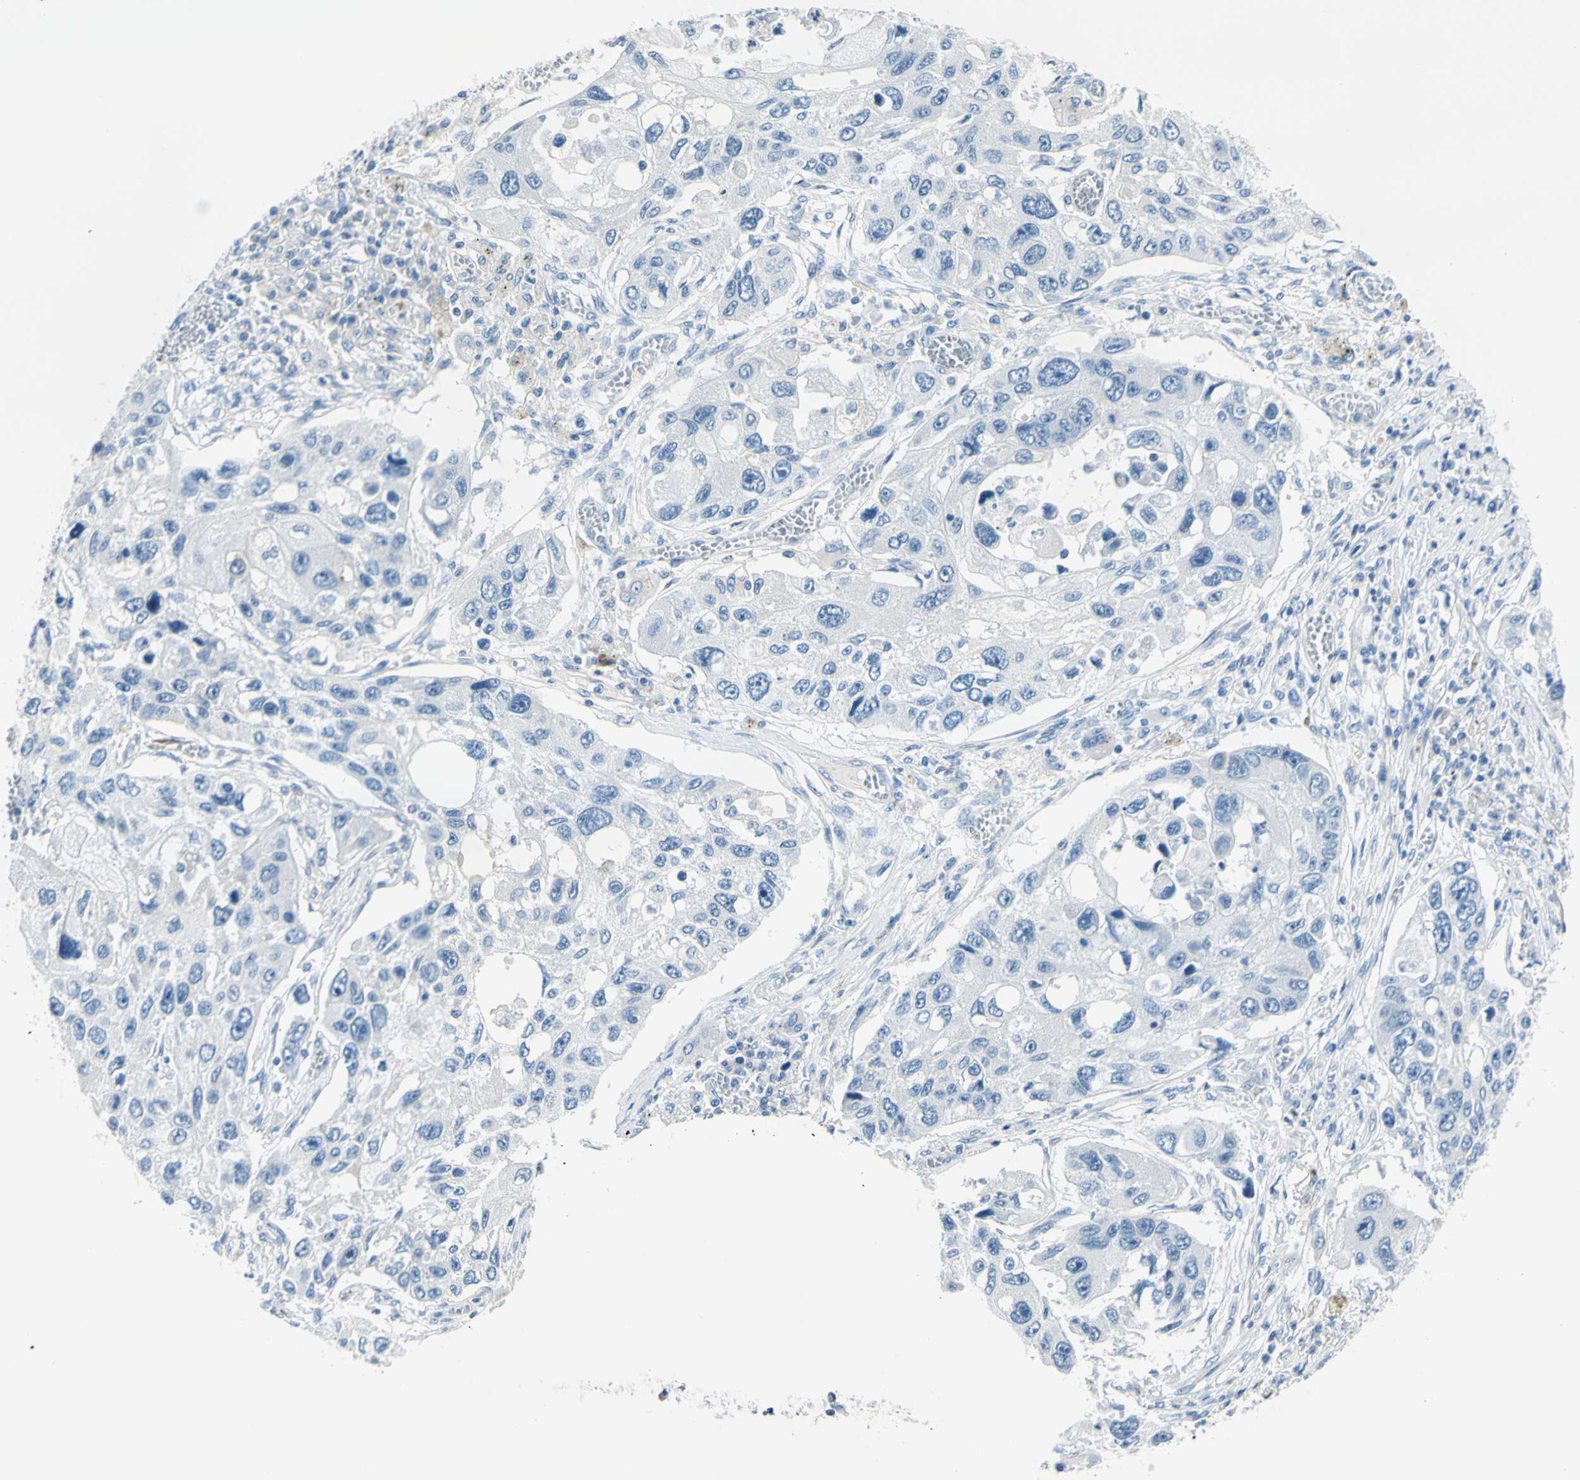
{"staining": {"intensity": "negative", "quantity": "none", "location": "none"}, "tissue": "lung cancer", "cell_type": "Tumor cells", "image_type": "cancer", "snomed": [{"axis": "morphology", "description": "Squamous cell carcinoma, NOS"}, {"axis": "topography", "description": "Lung"}], "caption": "High magnification brightfield microscopy of lung squamous cell carcinoma stained with DAB (brown) and counterstained with hematoxylin (blue): tumor cells show no significant staining. (DAB IHC, high magnification).", "gene": "CDH15", "patient": {"sex": "male", "age": 71}}